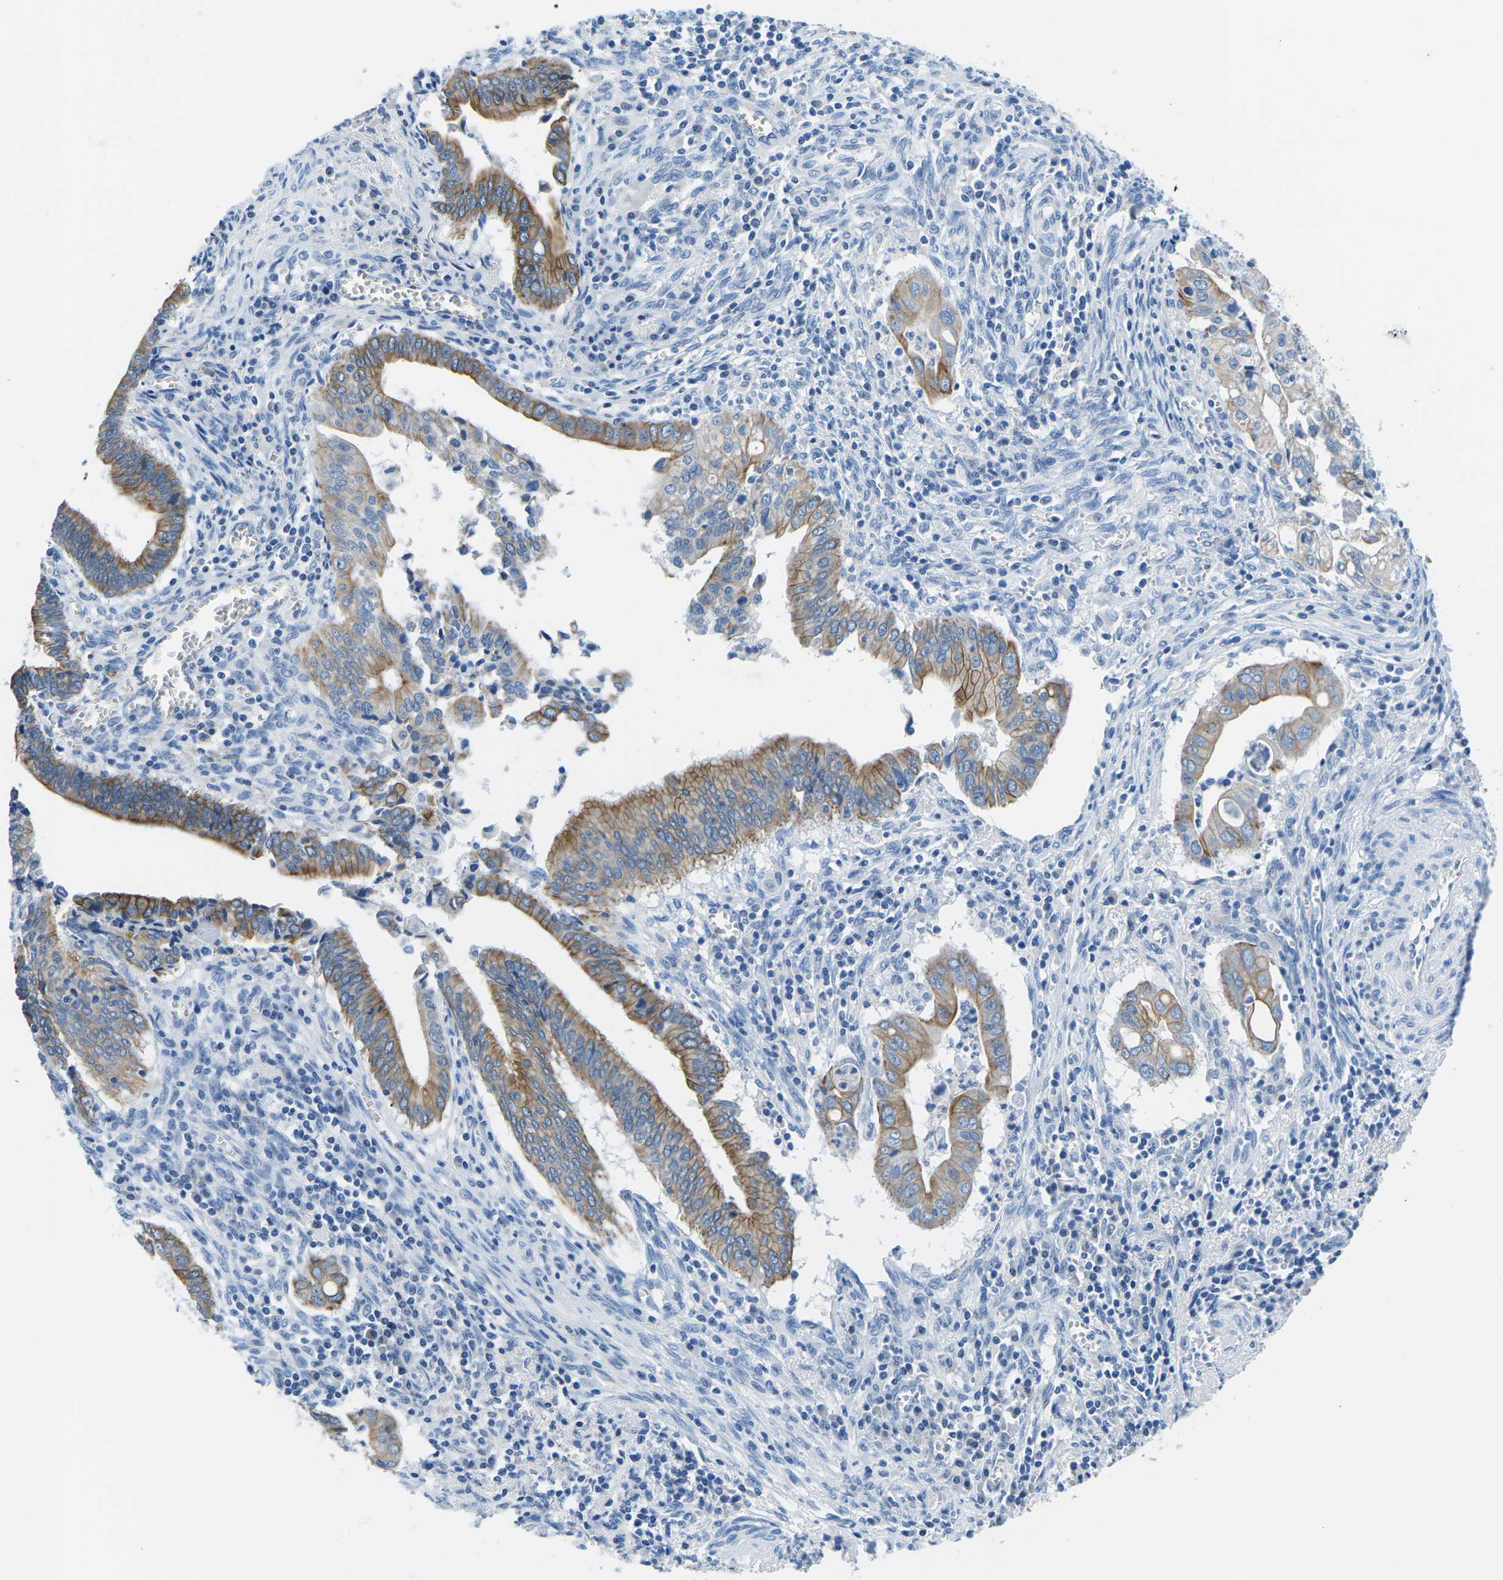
{"staining": {"intensity": "moderate", "quantity": ">75%", "location": "cytoplasmic/membranous"}, "tissue": "cervical cancer", "cell_type": "Tumor cells", "image_type": "cancer", "snomed": [{"axis": "morphology", "description": "Adenocarcinoma, NOS"}, {"axis": "topography", "description": "Cervix"}], "caption": "Immunohistochemical staining of human cervical cancer displays moderate cytoplasmic/membranous protein positivity in approximately >75% of tumor cells.", "gene": "TM6SF1", "patient": {"sex": "female", "age": 44}}